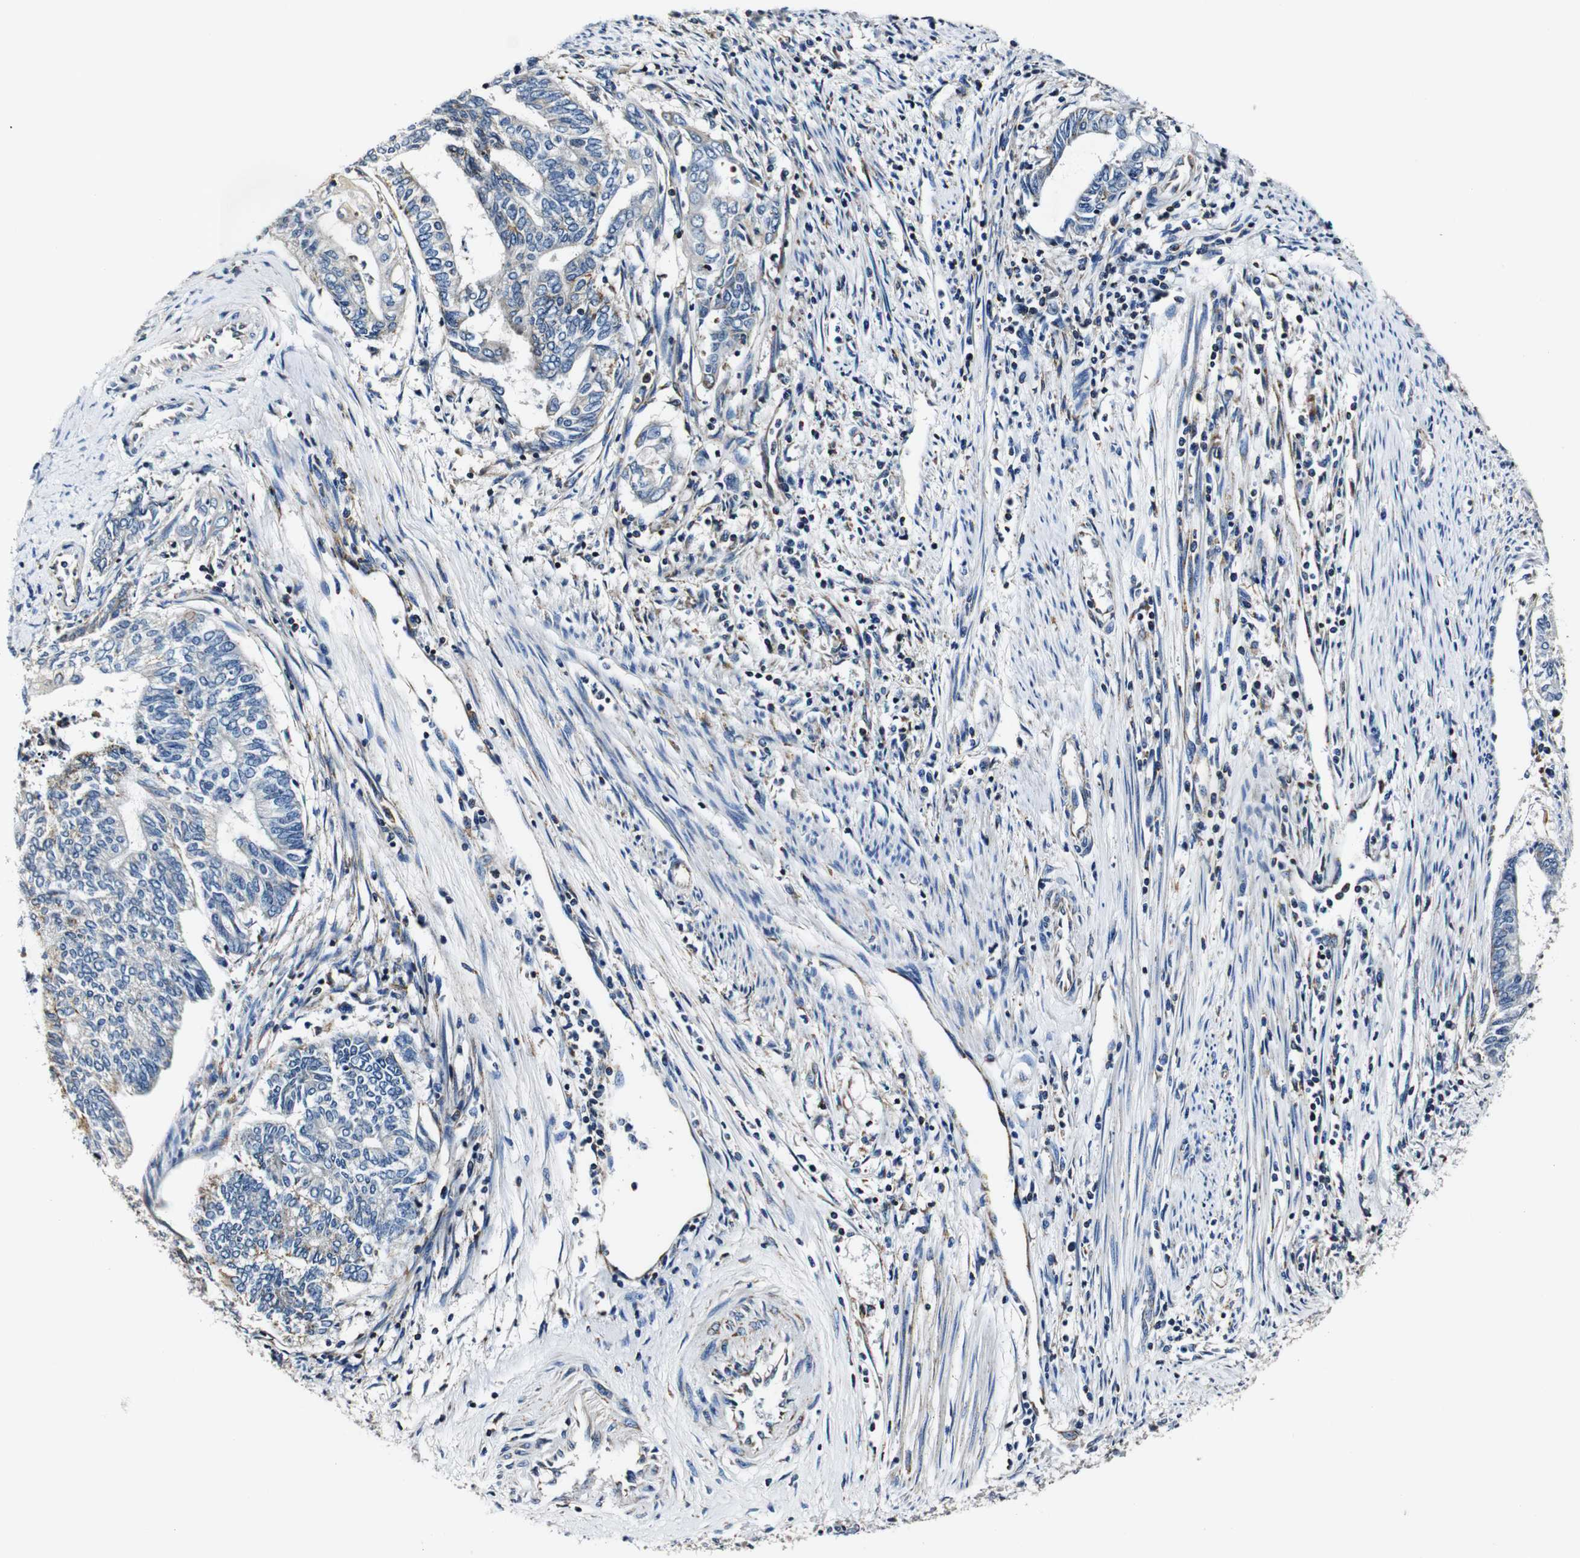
{"staining": {"intensity": "moderate", "quantity": "<25%", "location": "cytoplasmic/membranous"}, "tissue": "endometrial cancer", "cell_type": "Tumor cells", "image_type": "cancer", "snomed": [{"axis": "morphology", "description": "Adenocarcinoma, NOS"}, {"axis": "topography", "description": "Uterus"}, {"axis": "topography", "description": "Endometrium"}], "caption": "Immunohistochemical staining of human endometrial cancer displays low levels of moderate cytoplasmic/membranous protein staining in about <25% of tumor cells.", "gene": "HK1", "patient": {"sex": "female", "age": 70}}